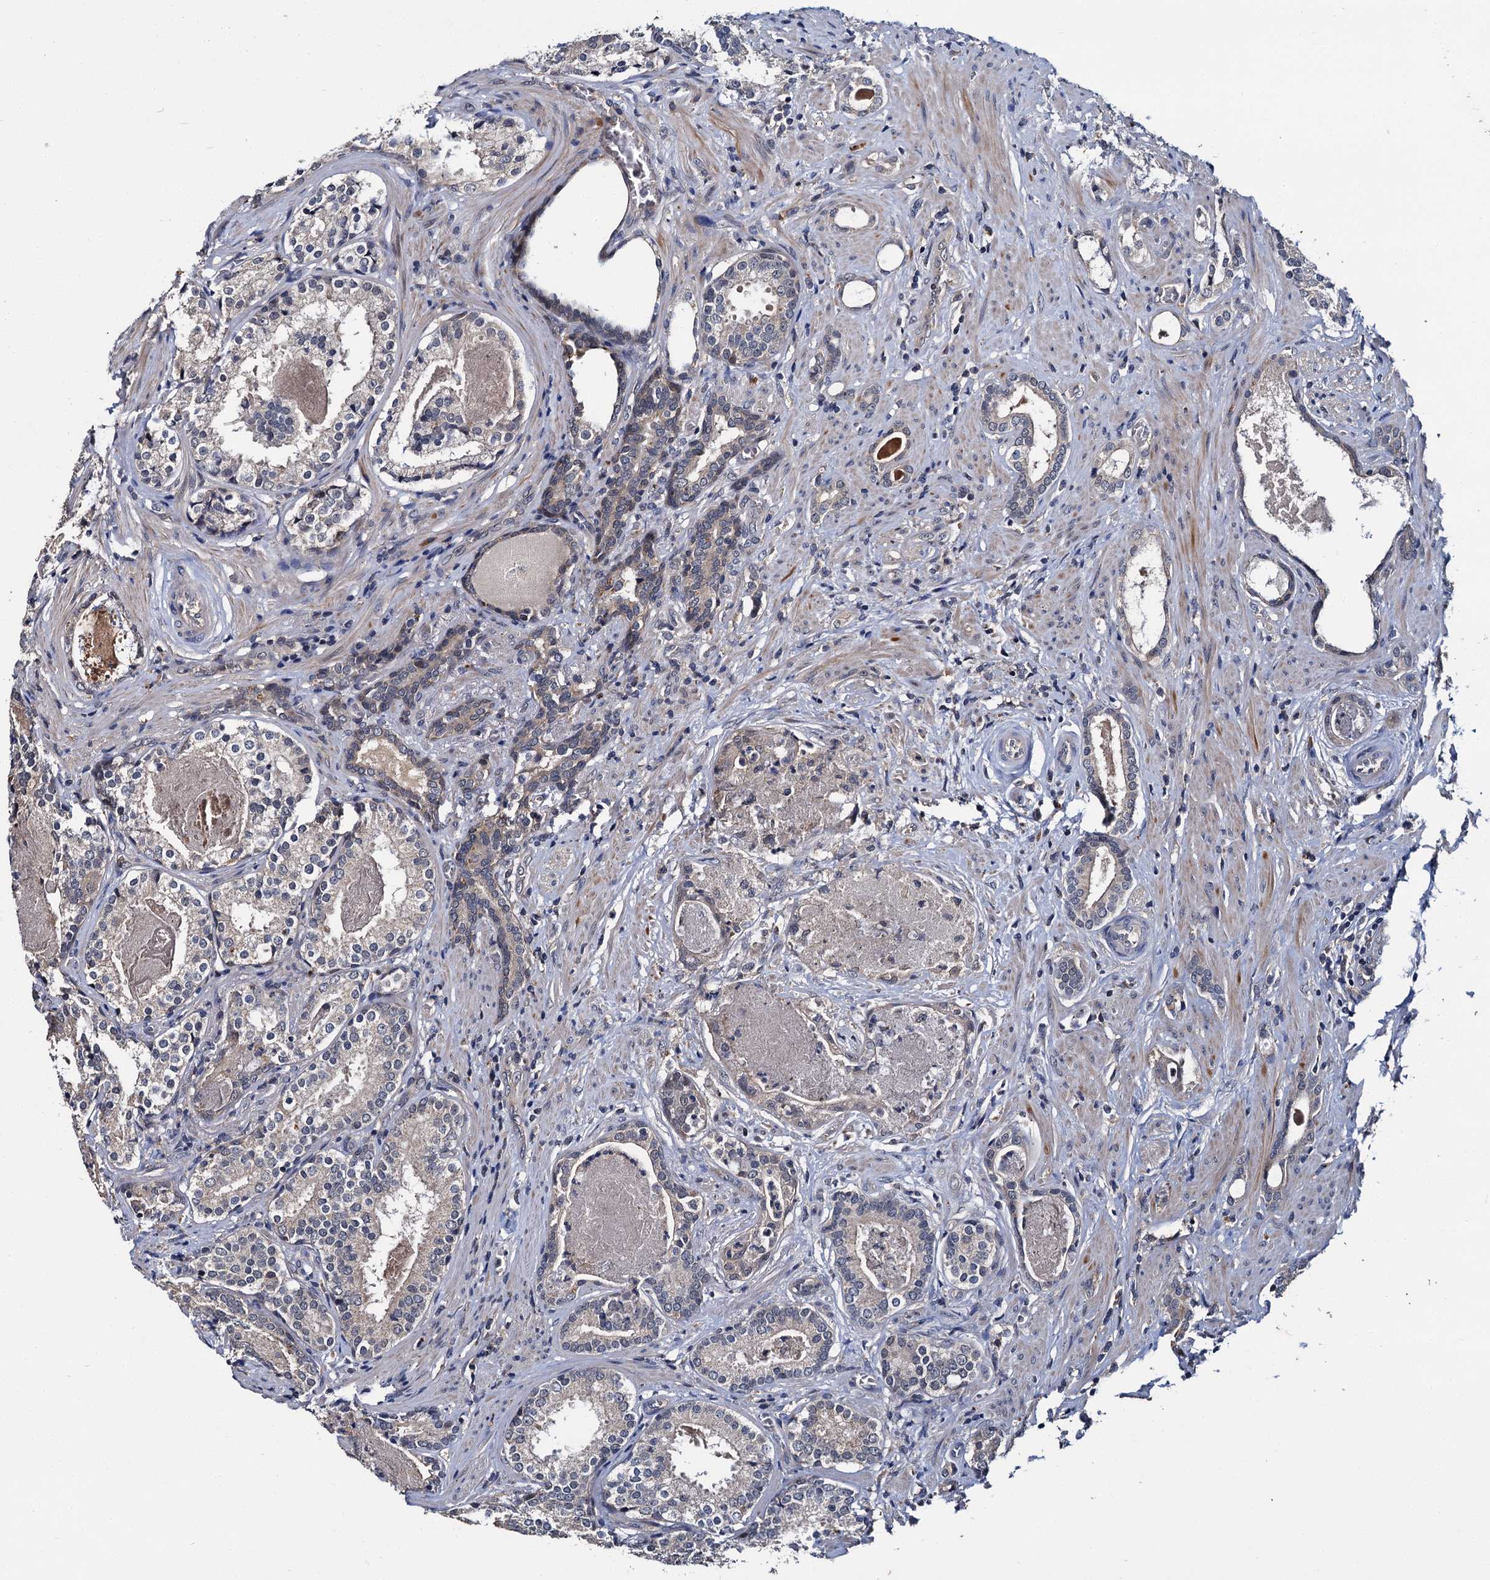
{"staining": {"intensity": "negative", "quantity": "none", "location": "none"}, "tissue": "prostate cancer", "cell_type": "Tumor cells", "image_type": "cancer", "snomed": [{"axis": "morphology", "description": "Adenocarcinoma, High grade"}, {"axis": "topography", "description": "Prostate"}], "caption": "The photomicrograph shows no significant staining in tumor cells of high-grade adenocarcinoma (prostate).", "gene": "SLC46A3", "patient": {"sex": "male", "age": 58}}